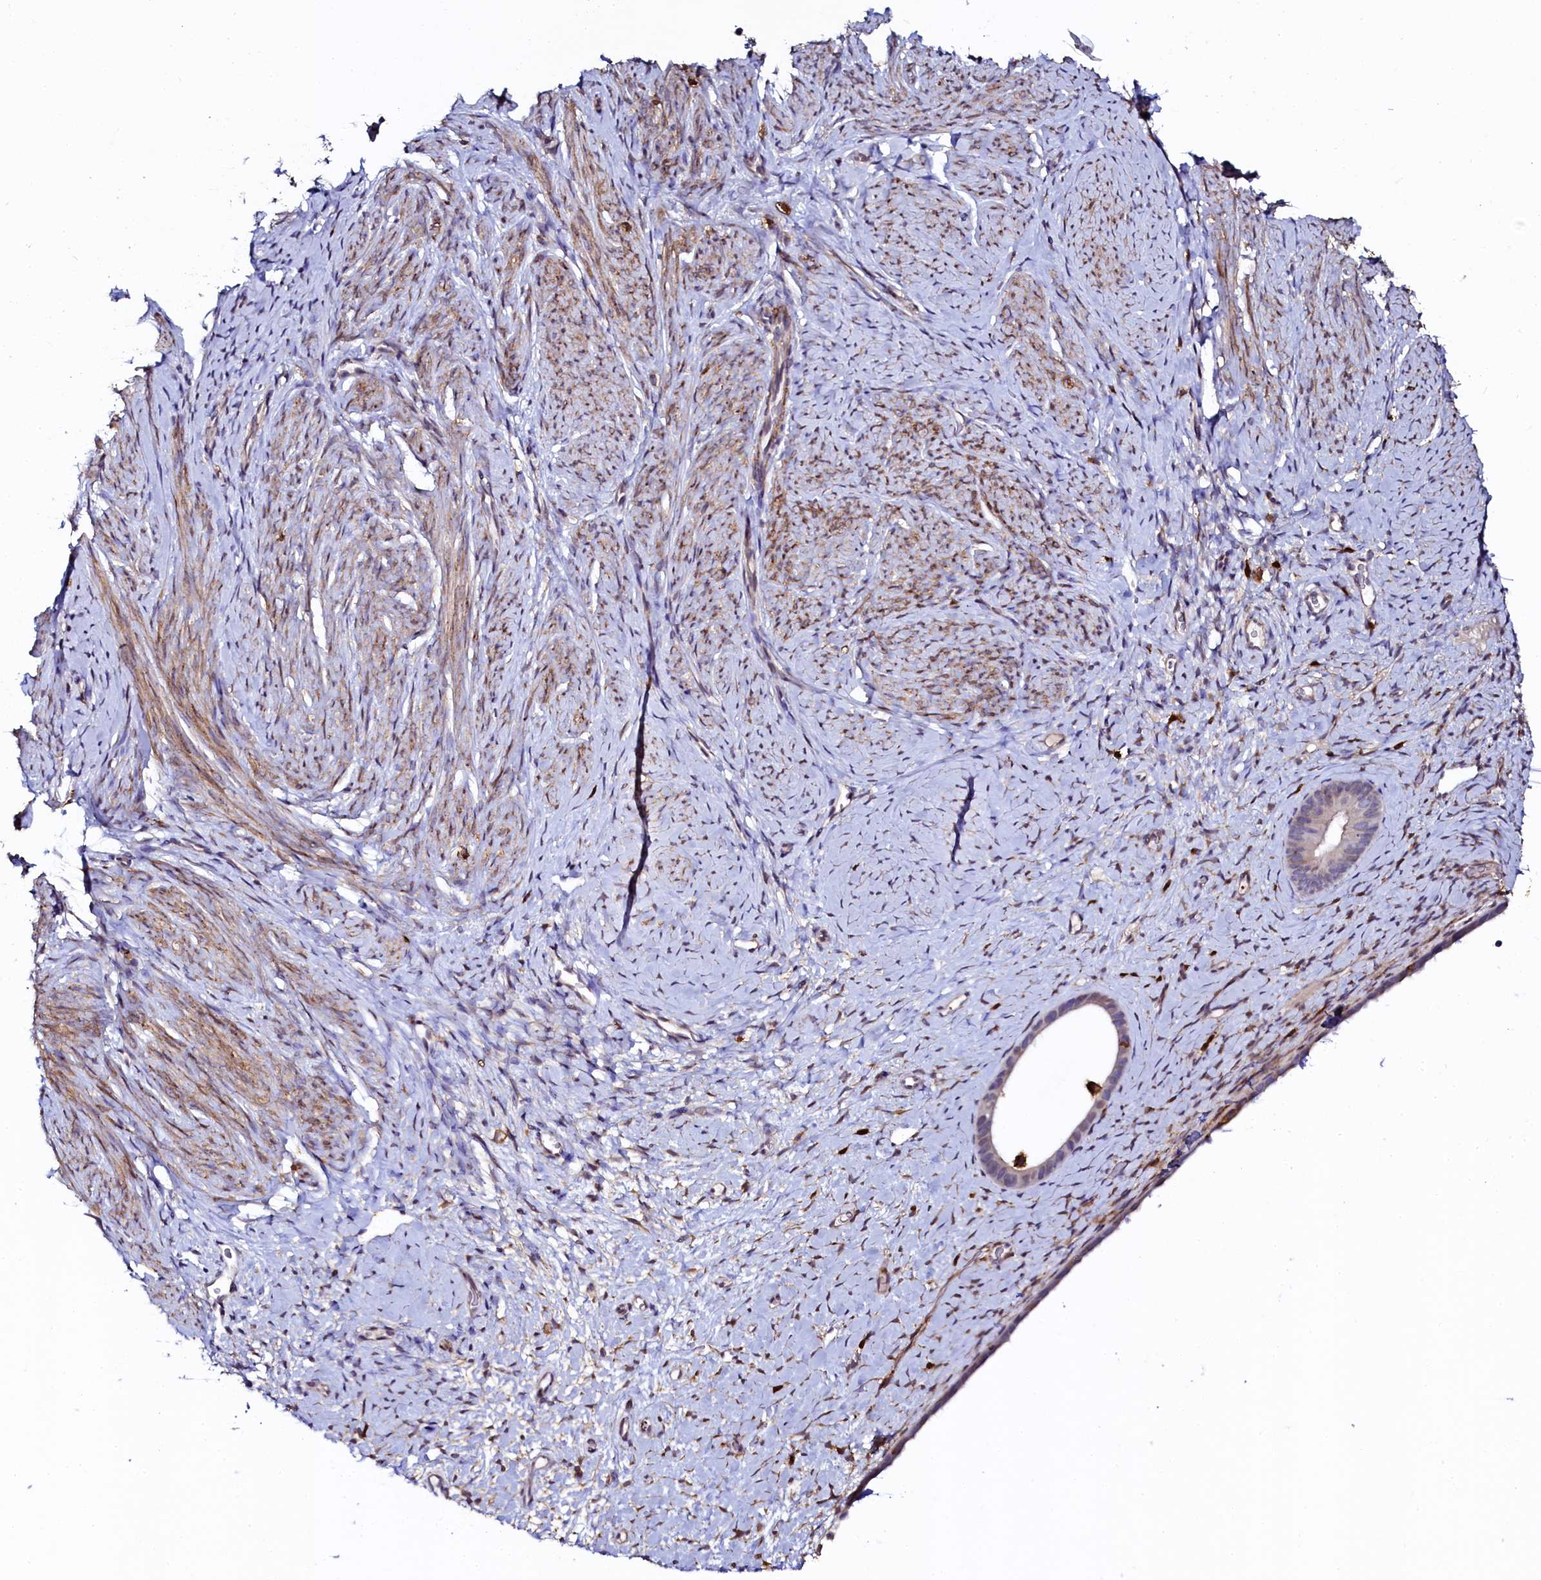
{"staining": {"intensity": "negative", "quantity": "none", "location": "none"}, "tissue": "endometrium", "cell_type": "Cells in endometrial stroma", "image_type": "normal", "snomed": [{"axis": "morphology", "description": "Normal tissue, NOS"}, {"axis": "topography", "description": "Endometrium"}], "caption": "Protein analysis of normal endometrium shows no significant positivity in cells in endometrial stroma. (IHC, brightfield microscopy, high magnification).", "gene": "AAAS", "patient": {"sex": "female", "age": 65}}